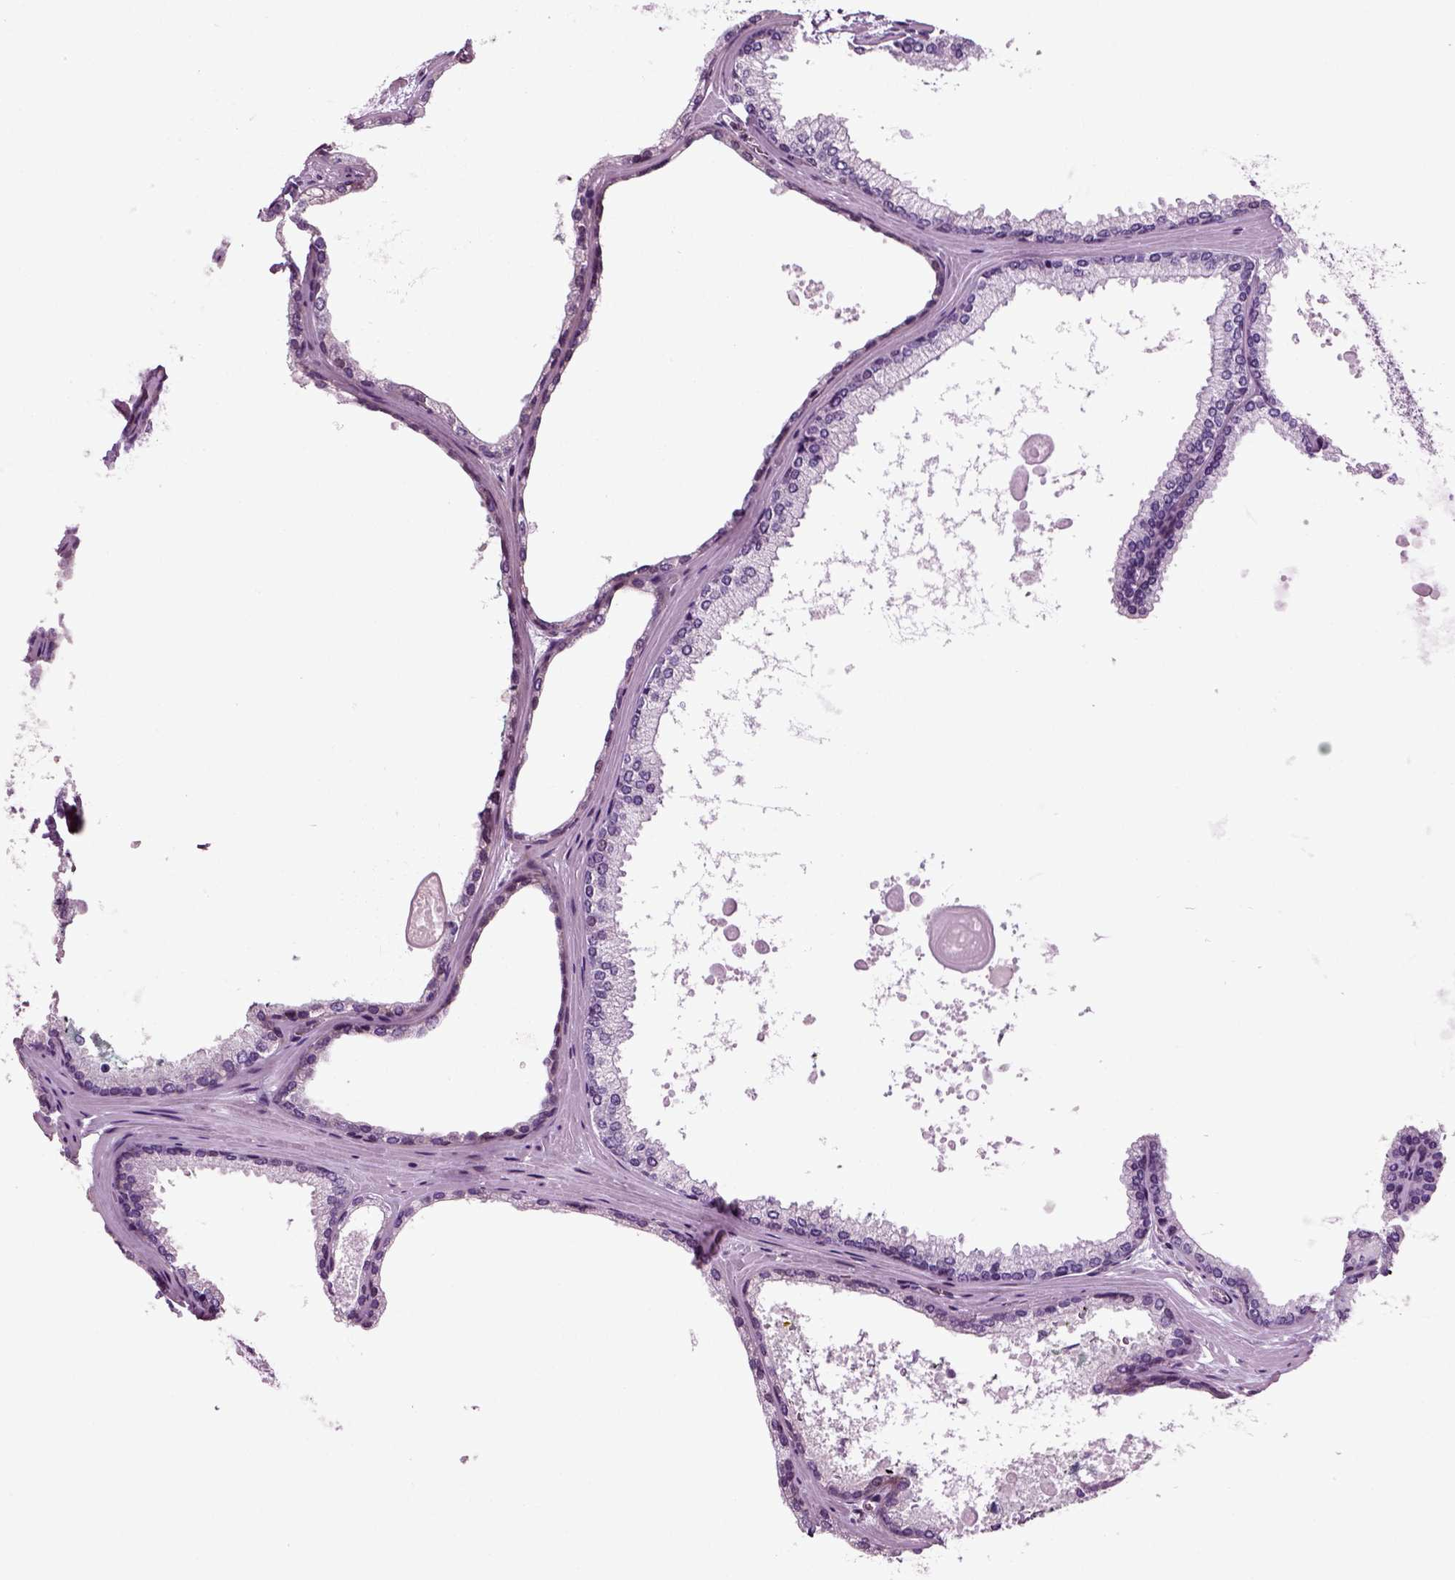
{"staining": {"intensity": "negative", "quantity": "none", "location": "none"}, "tissue": "prostate cancer", "cell_type": "Tumor cells", "image_type": "cancer", "snomed": [{"axis": "morphology", "description": "Adenocarcinoma, Low grade"}, {"axis": "topography", "description": "Prostate"}], "caption": "IHC histopathology image of human prostate cancer stained for a protein (brown), which demonstrates no expression in tumor cells.", "gene": "ARID3A", "patient": {"sex": "male", "age": 56}}